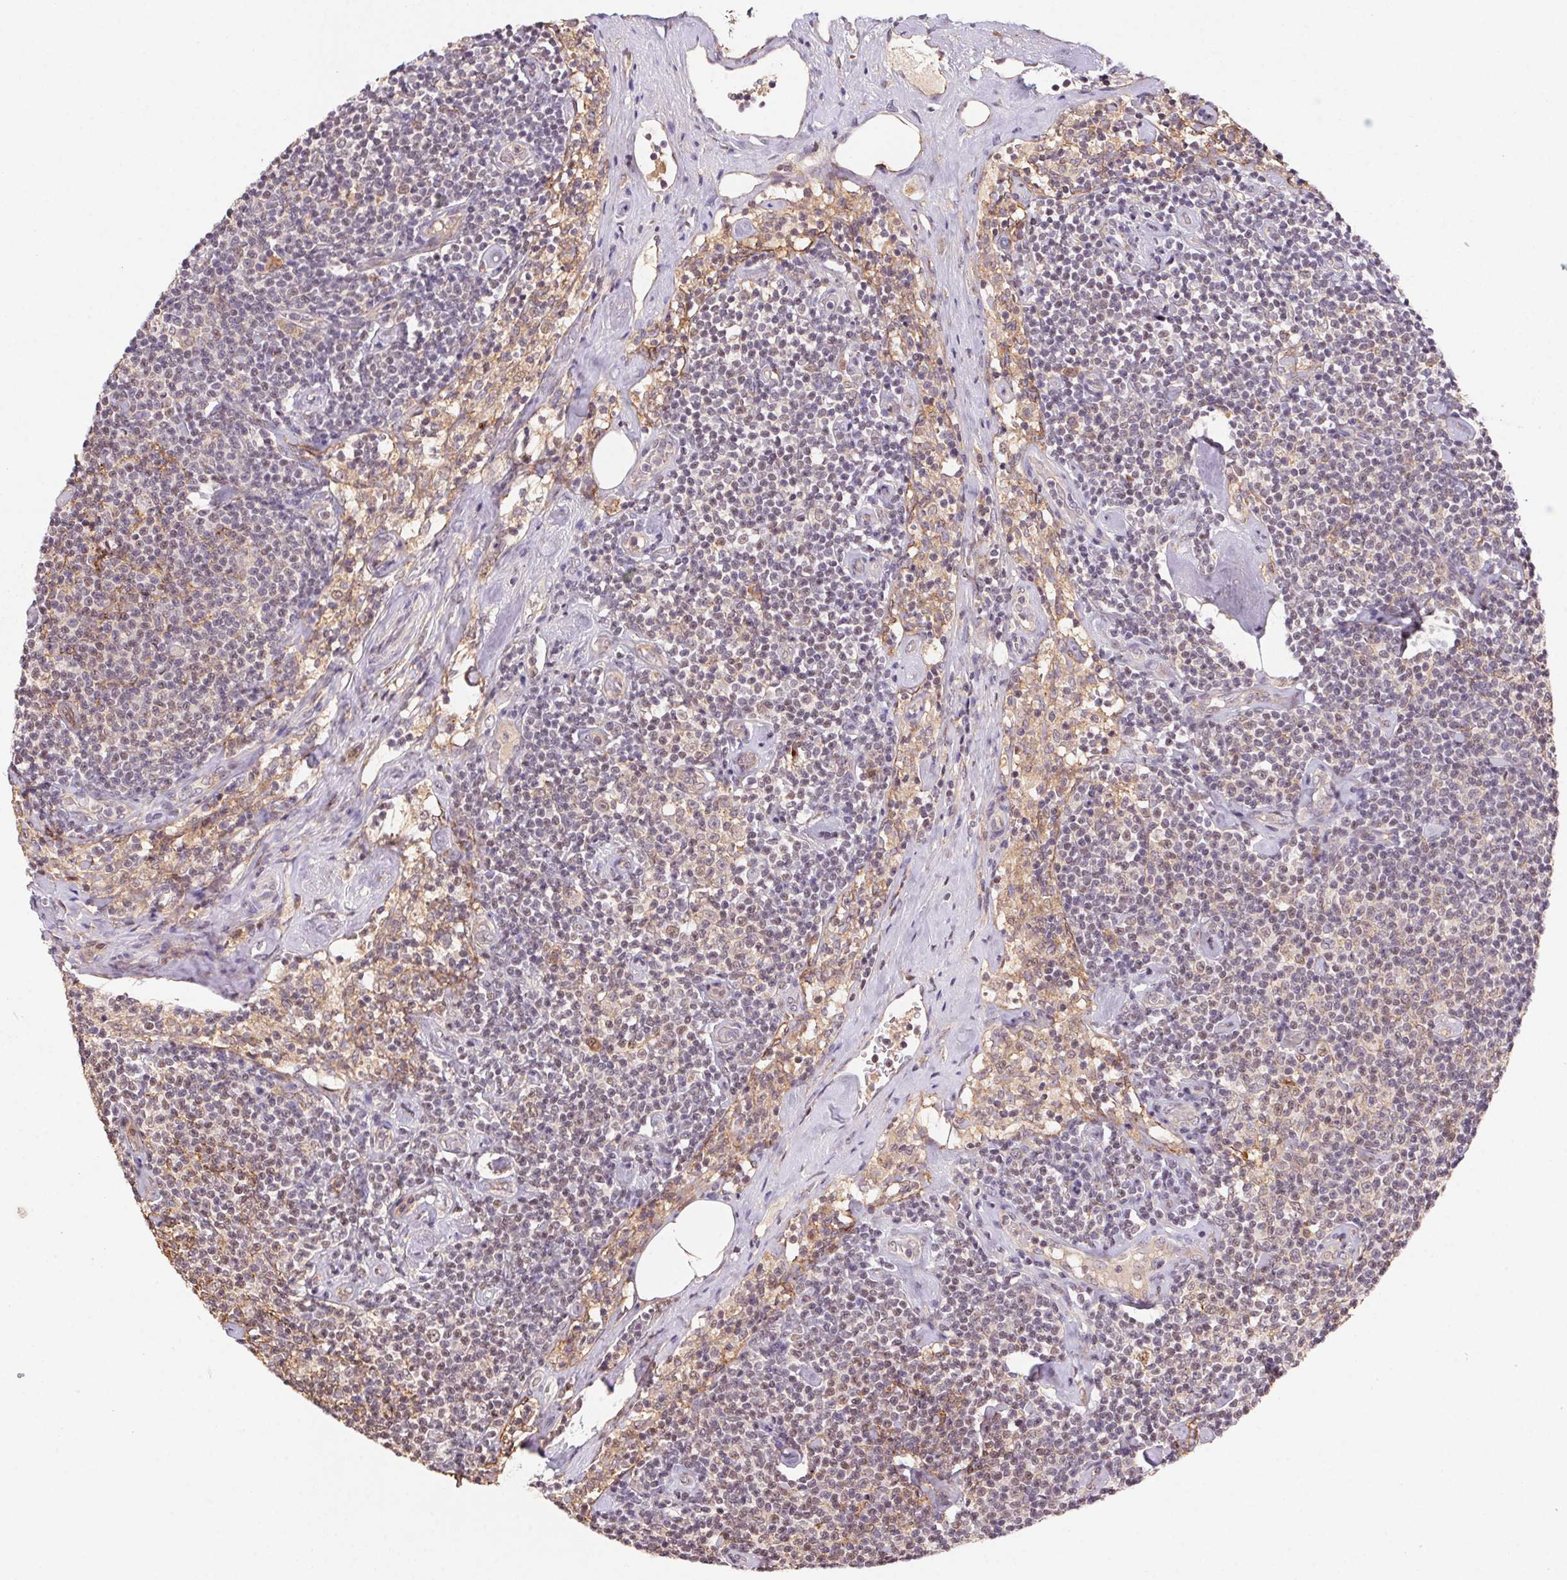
{"staining": {"intensity": "weak", "quantity": "<25%", "location": "nuclear"}, "tissue": "lymphoma", "cell_type": "Tumor cells", "image_type": "cancer", "snomed": [{"axis": "morphology", "description": "Malignant lymphoma, non-Hodgkin's type, Low grade"}, {"axis": "topography", "description": "Lymph node"}], "caption": "Histopathology image shows no protein positivity in tumor cells of malignant lymphoma, non-Hodgkin's type (low-grade) tissue.", "gene": "SLC52A2", "patient": {"sex": "male", "age": 81}}